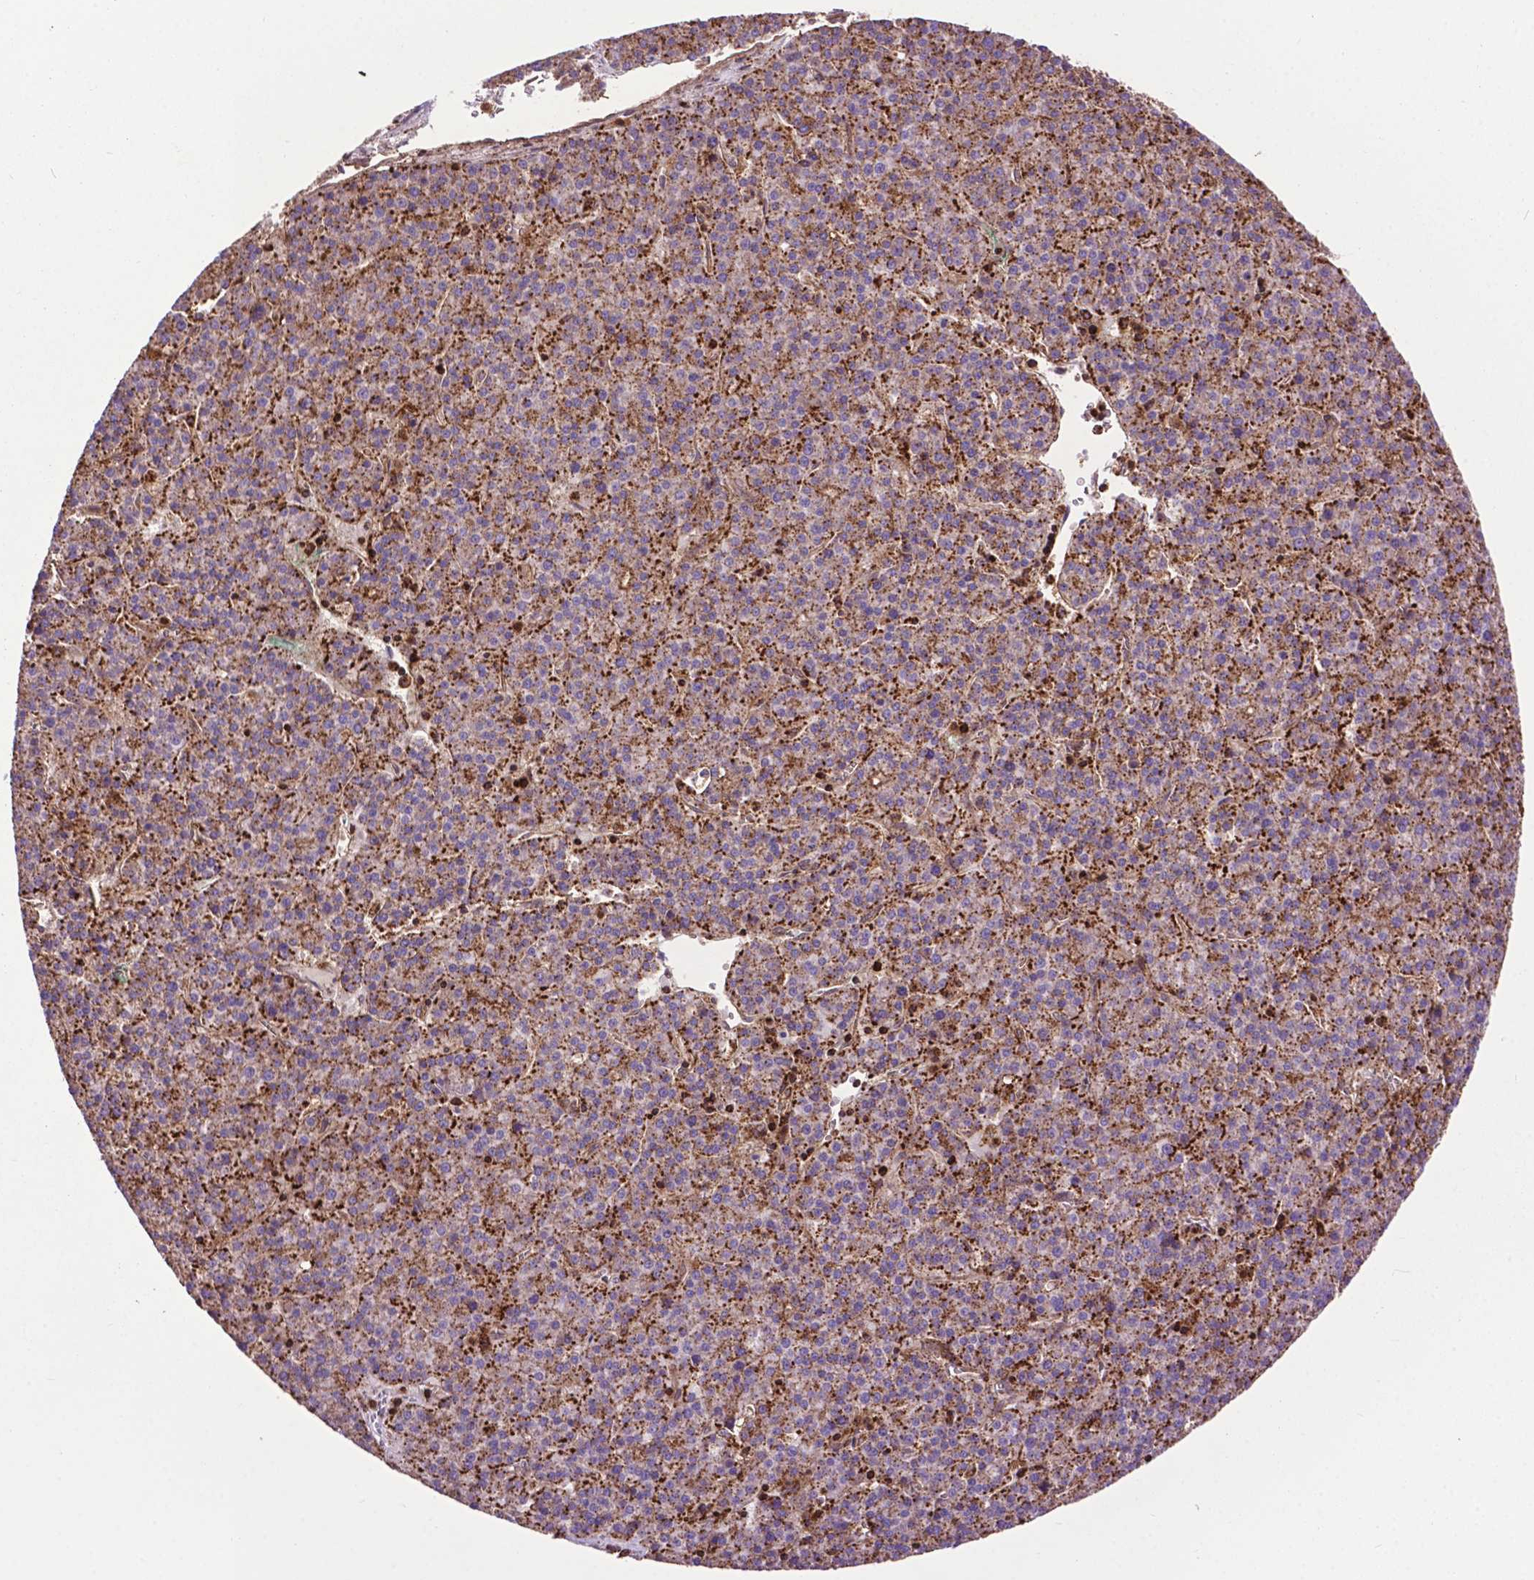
{"staining": {"intensity": "moderate", "quantity": ">75%", "location": "cytoplasmic/membranous"}, "tissue": "liver cancer", "cell_type": "Tumor cells", "image_type": "cancer", "snomed": [{"axis": "morphology", "description": "Carcinoma, Hepatocellular, NOS"}, {"axis": "topography", "description": "Liver"}], "caption": "A high-resolution photomicrograph shows IHC staining of liver cancer (hepatocellular carcinoma), which shows moderate cytoplasmic/membranous expression in about >75% of tumor cells.", "gene": "CHMP4A", "patient": {"sex": "female", "age": 58}}